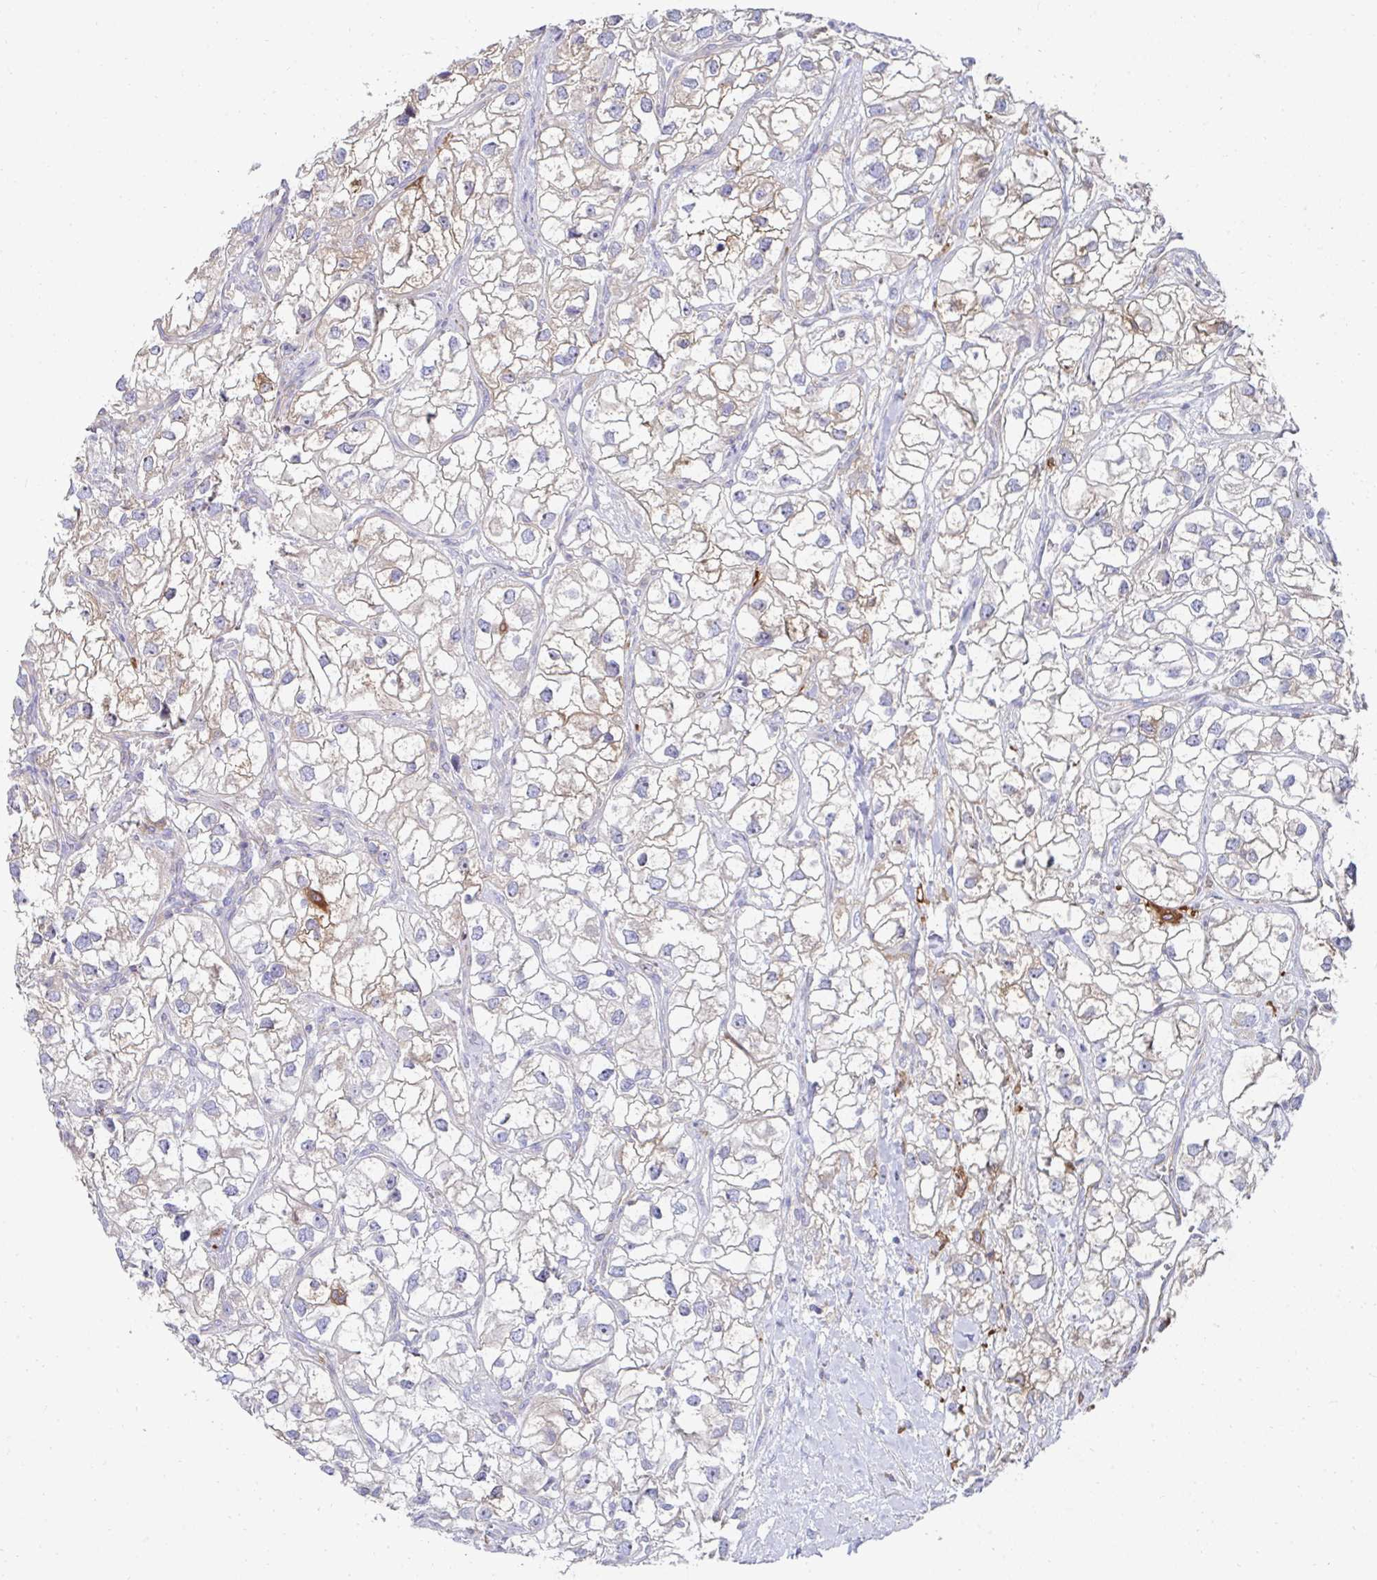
{"staining": {"intensity": "weak", "quantity": "<25%", "location": "cytoplasmic/membranous"}, "tissue": "renal cancer", "cell_type": "Tumor cells", "image_type": "cancer", "snomed": [{"axis": "morphology", "description": "Adenocarcinoma, NOS"}, {"axis": "topography", "description": "Kidney"}], "caption": "Tumor cells are negative for protein expression in human adenocarcinoma (renal). Nuclei are stained in blue.", "gene": "FBXL13", "patient": {"sex": "male", "age": 59}}